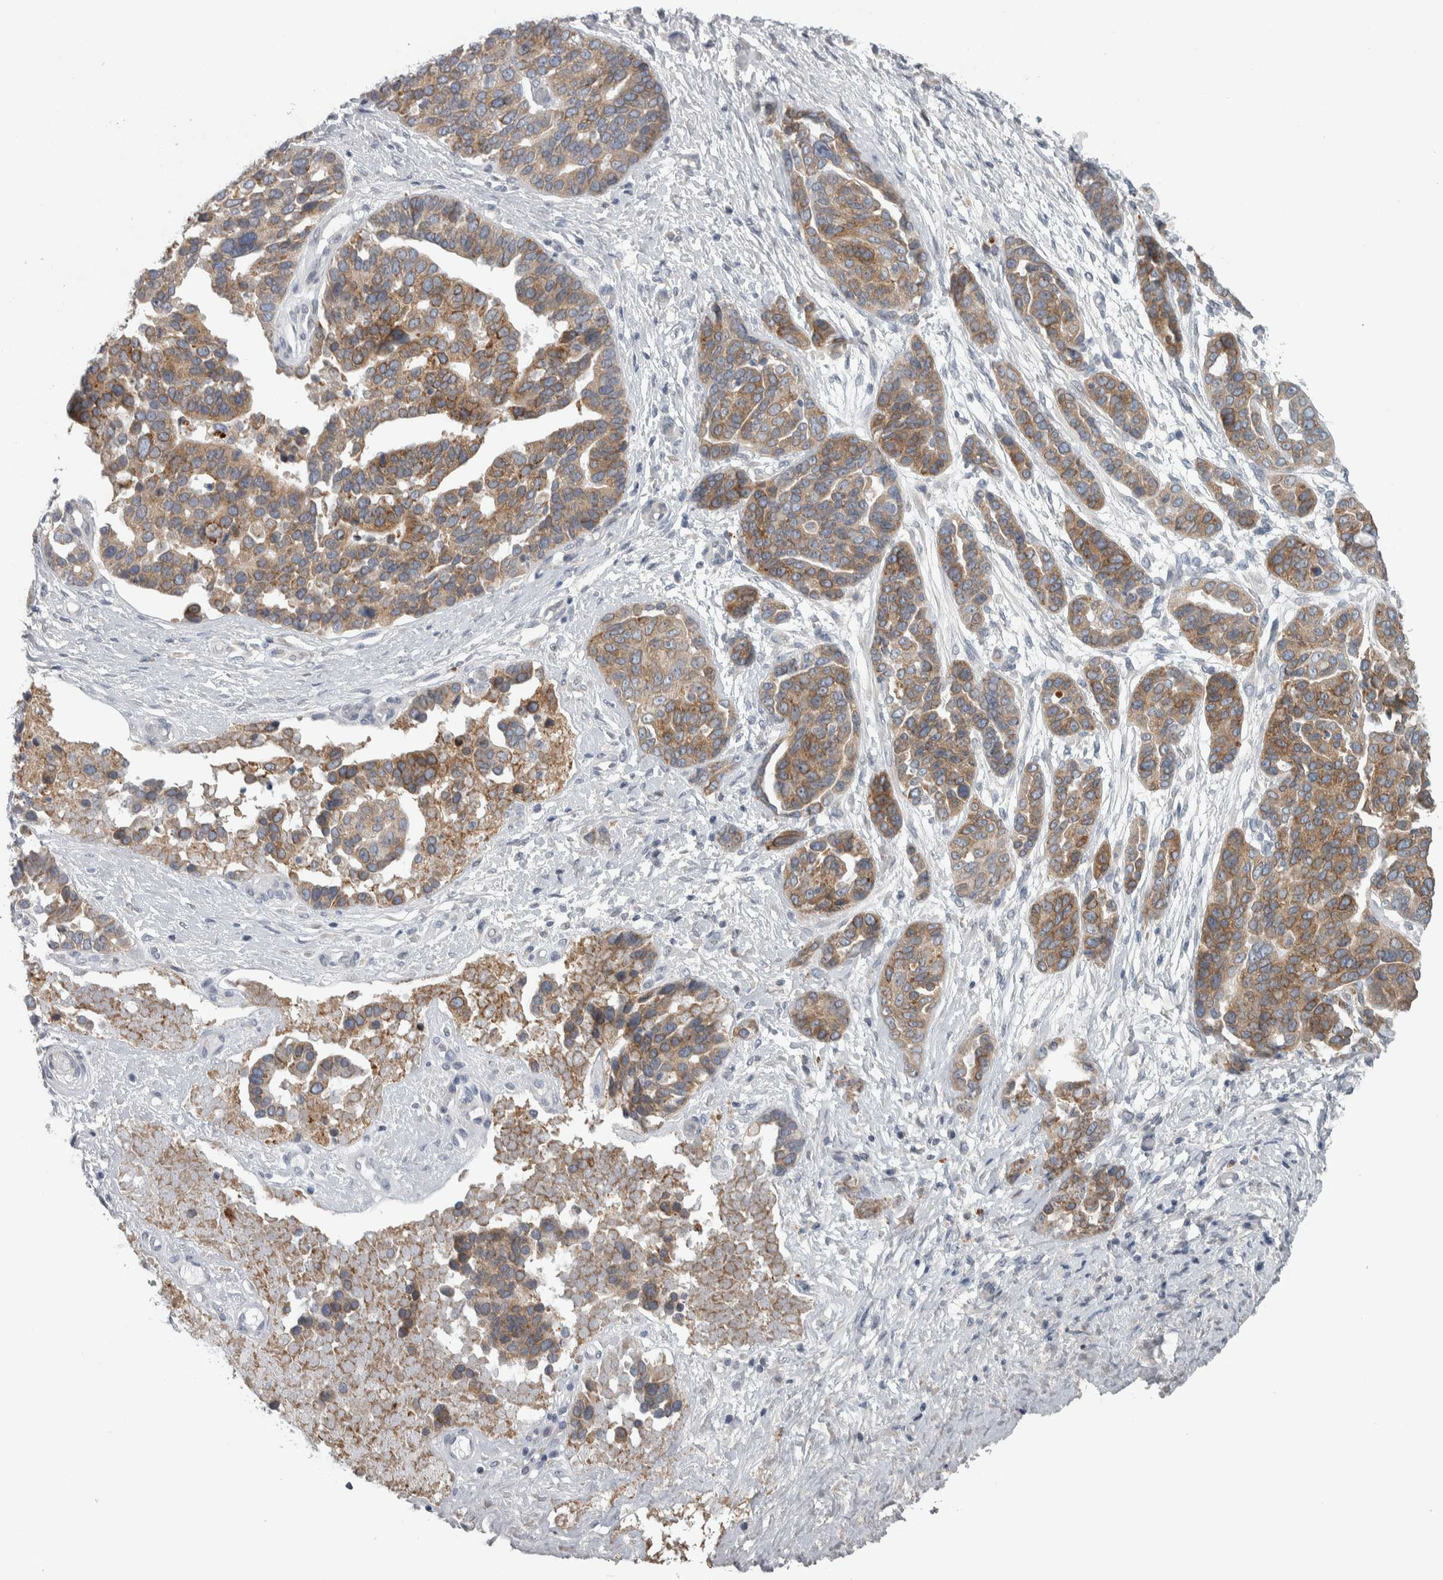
{"staining": {"intensity": "moderate", "quantity": ">75%", "location": "cytoplasmic/membranous"}, "tissue": "ovarian cancer", "cell_type": "Tumor cells", "image_type": "cancer", "snomed": [{"axis": "morphology", "description": "Cystadenocarcinoma, serous, NOS"}, {"axis": "topography", "description": "Ovary"}], "caption": "An immunohistochemistry (IHC) histopathology image of neoplastic tissue is shown. Protein staining in brown highlights moderate cytoplasmic/membranous positivity in ovarian cancer (serous cystadenocarcinoma) within tumor cells. Immunohistochemistry (ihc) stains the protein in brown and the nuclei are stained blue.", "gene": "SIGMAR1", "patient": {"sex": "female", "age": 44}}